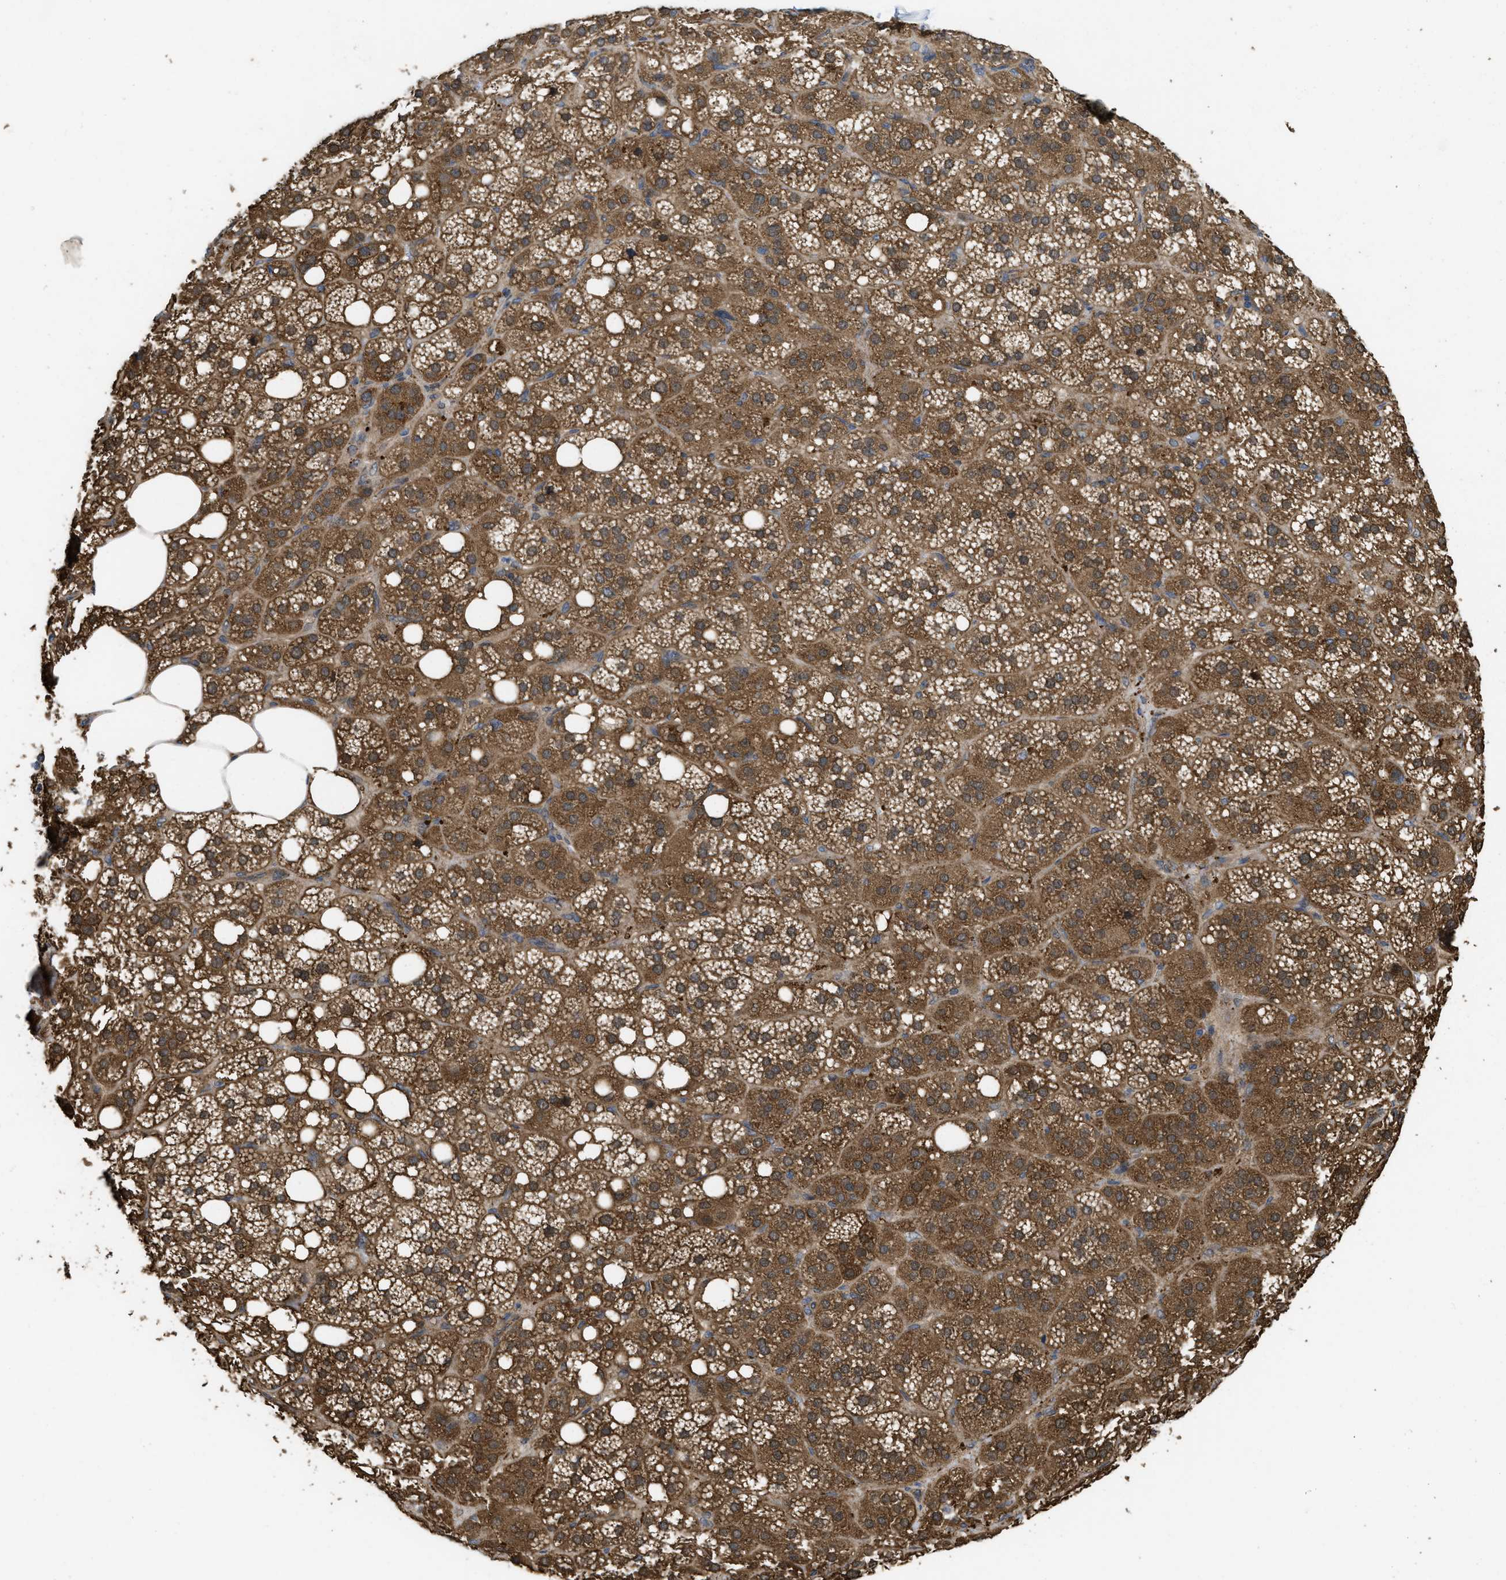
{"staining": {"intensity": "strong", "quantity": ">75%", "location": "cytoplasmic/membranous"}, "tissue": "adrenal gland", "cell_type": "Glandular cells", "image_type": "normal", "snomed": [{"axis": "morphology", "description": "Normal tissue, NOS"}, {"axis": "topography", "description": "Adrenal gland"}], "caption": "Strong cytoplasmic/membranous positivity is appreciated in about >75% of glandular cells in unremarkable adrenal gland.", "gene": "FZD6", "patient": {"sex": "female", "age": 59}}